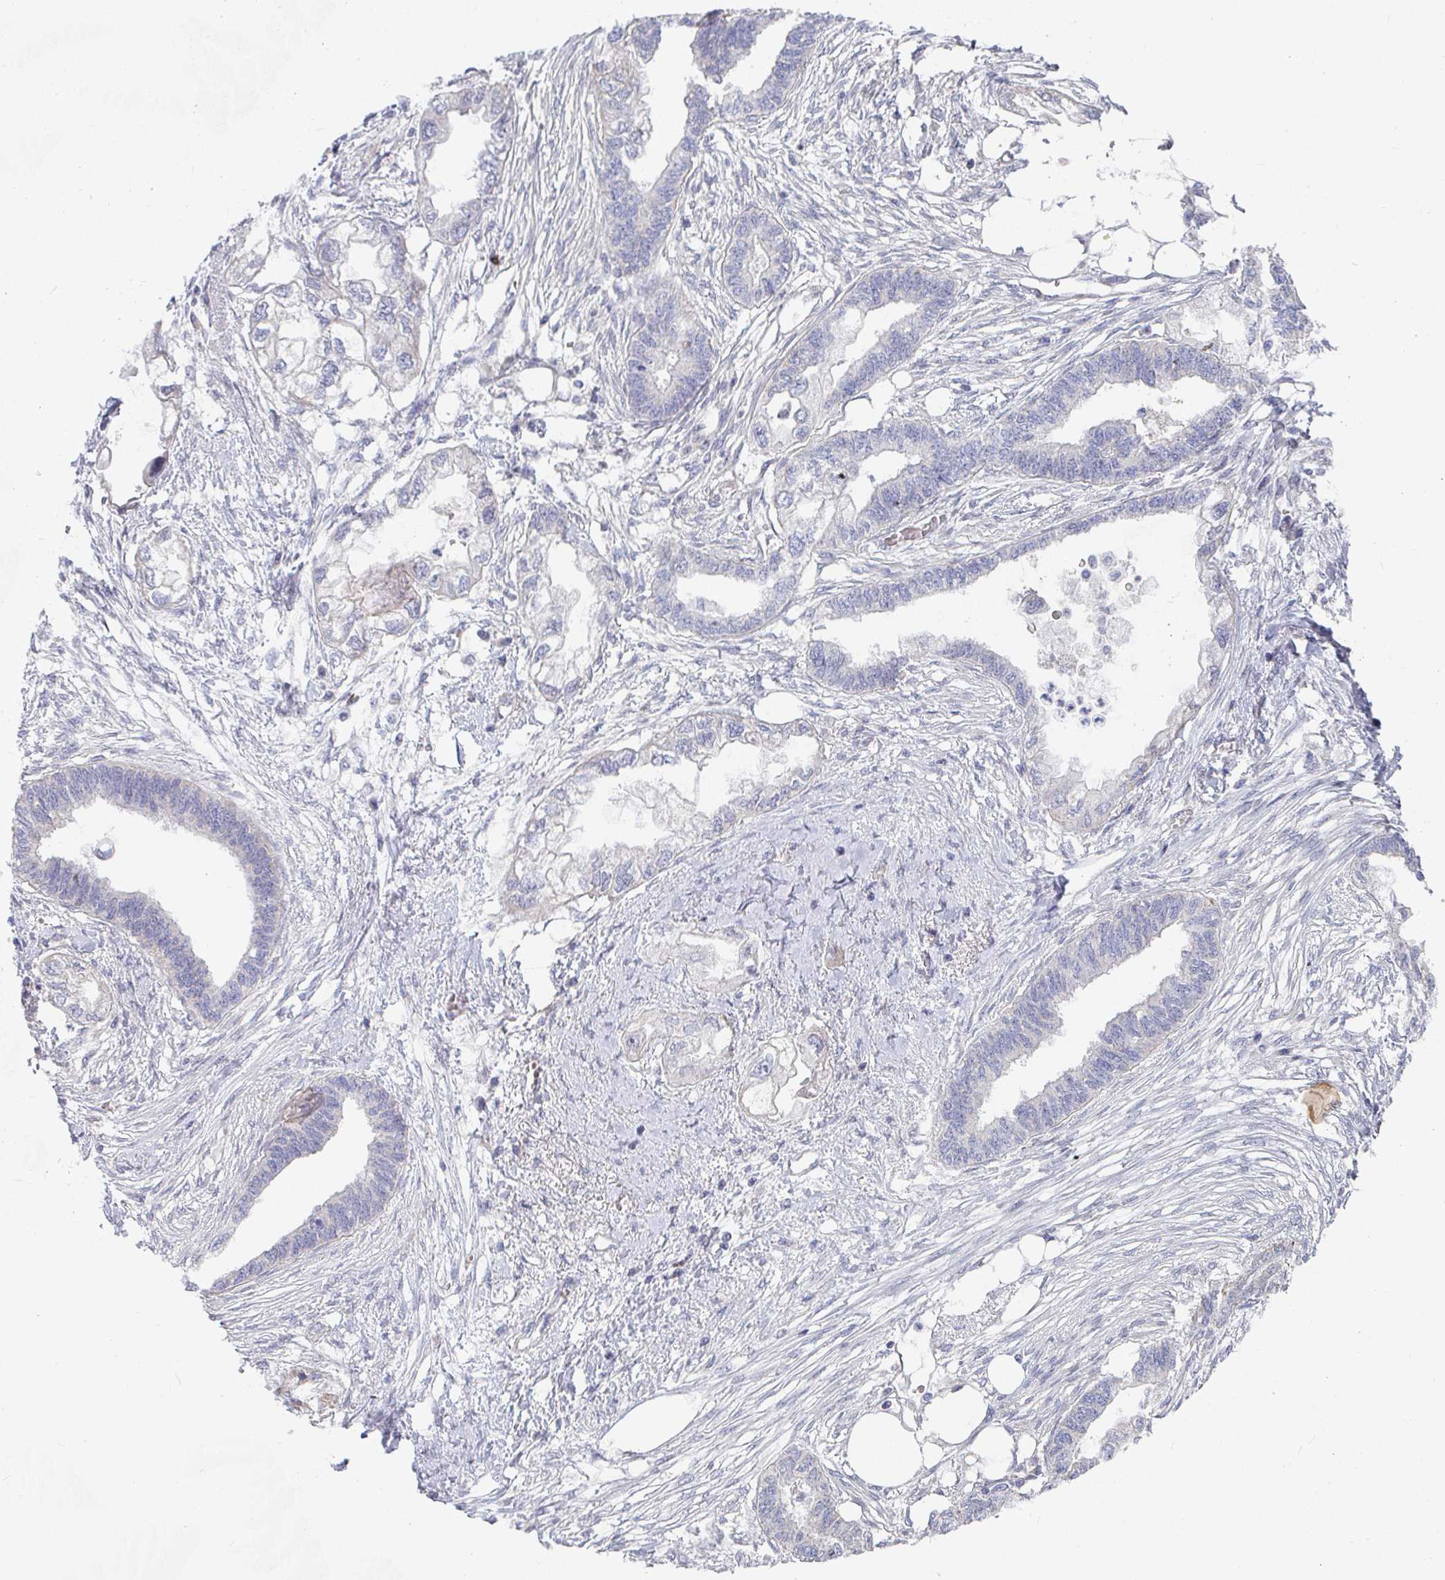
{"staining": {"intensity": "negative", "quantity": "none", "location": "none"}, "tissue": "endometrial cancer", "cell_type": "Tumor cells", "image_type": "cancer", "snomed": [{"axis": "morphology", "description": "Adenocarcinoma, NOS"}, {"axis": "morphology", "description": "Adenocarcinoma, metastatic, NOS"}, {"axis": "topography", "description": "Adipose tissue"}, {"axis": "topography", "description": "Endometrium"}], "caption": "Tumor cells are negative for brown protein staining in endometrial adenocarcinoma. The staining is performed using DAB (3,3'-diaminobenzidine) brown chromogen with nuclei counter-stained in using hematoxylin.", "gene": "EIF1AD", "patient": {"sex": "female", "age": 67}}